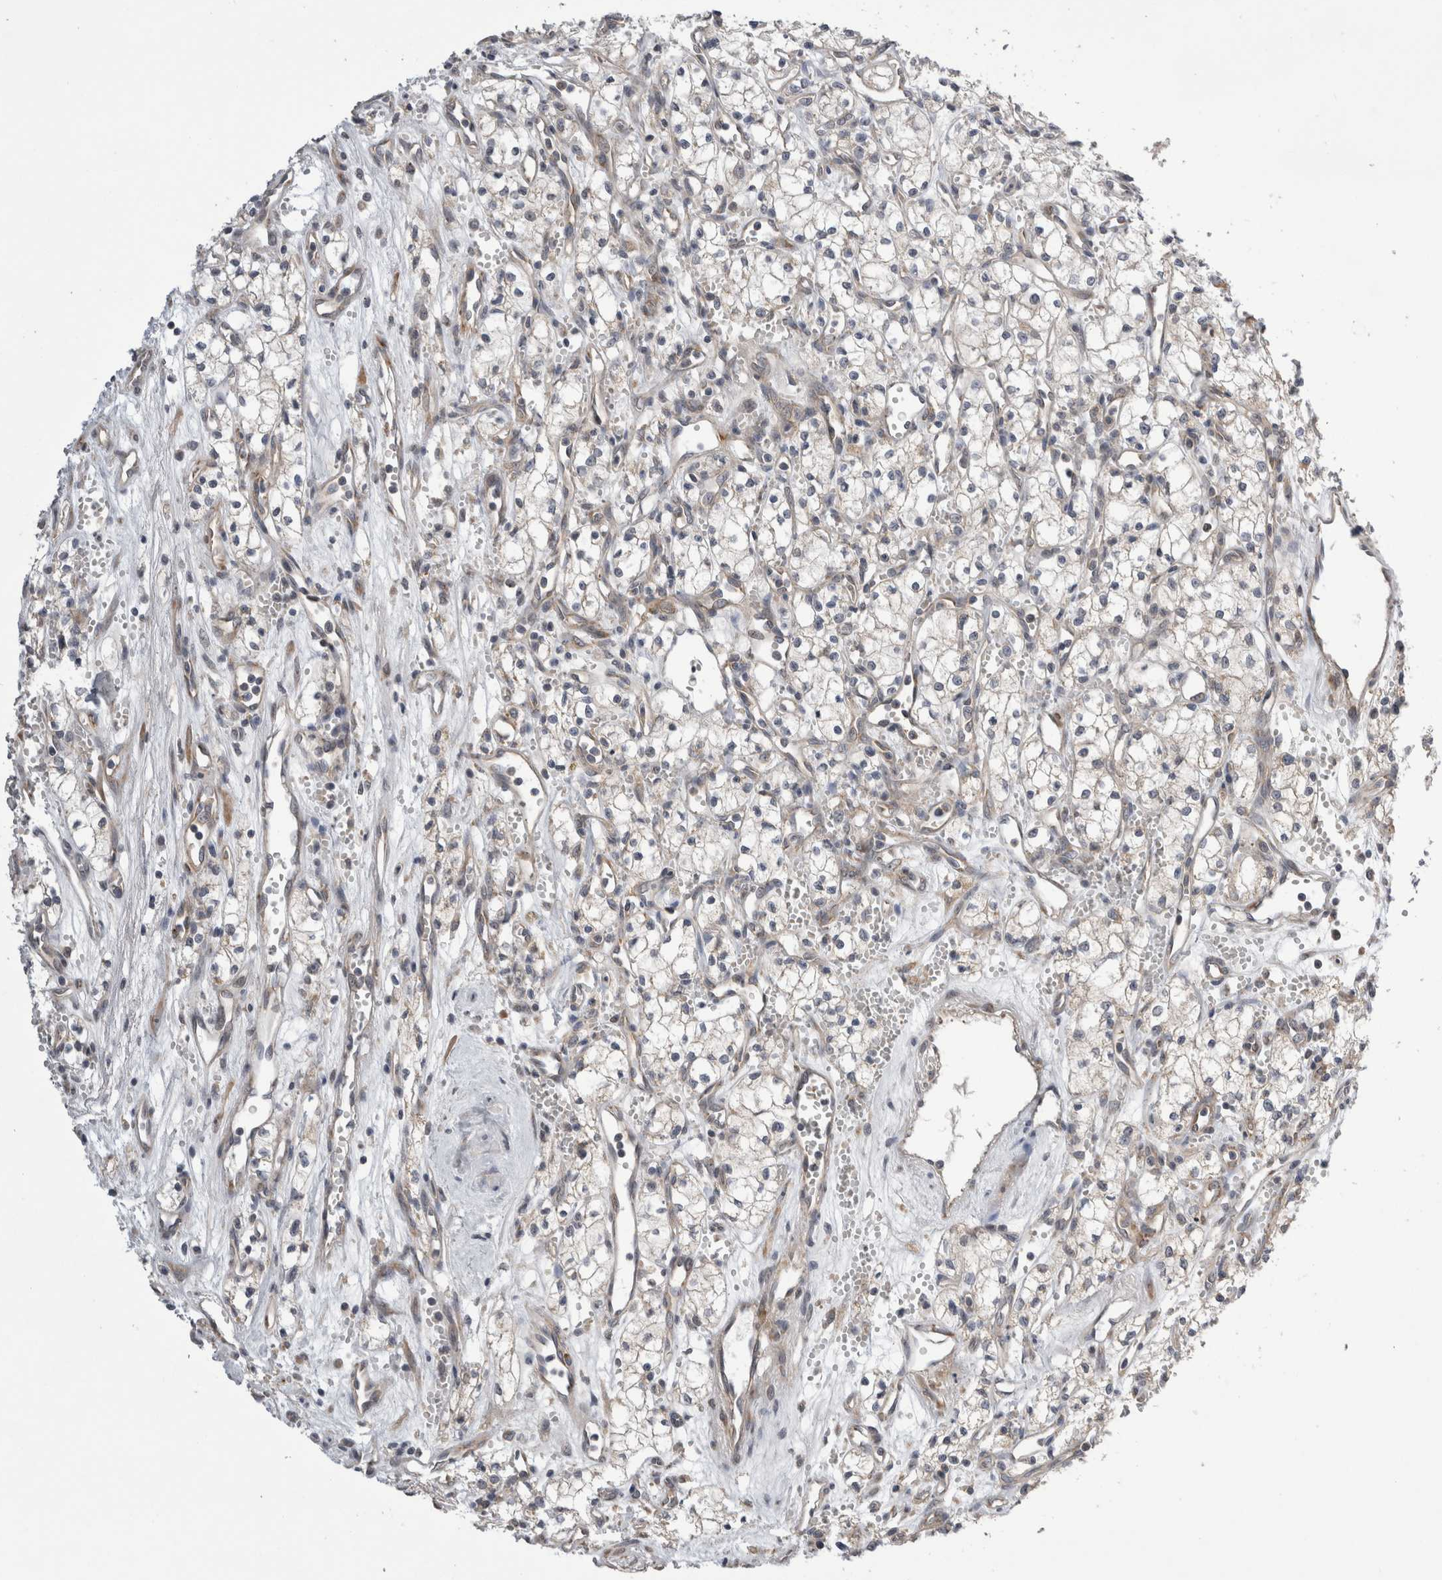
{"staining": {"intensity": "weak", "quantity": "<25%", "location": "cytoplasmic/membranous"}, "tissue": "renal cancer", "cell_type": "Tumor cells", "image_type": "cancer", "snomed": [{"axis": "morphology", "description": "Adenocarcinoma, NOS"}, {"axis": "topography", "description": "Kidney"}], "caption": "DAB (3,3'-diaminobenzidine) immunohistochemical staining of human renal adenocarcinoma demonstrates no significant expression in tumor cells.", "gene": "ARHGAP29", "patient": {"sex": "male", "age": 59}}